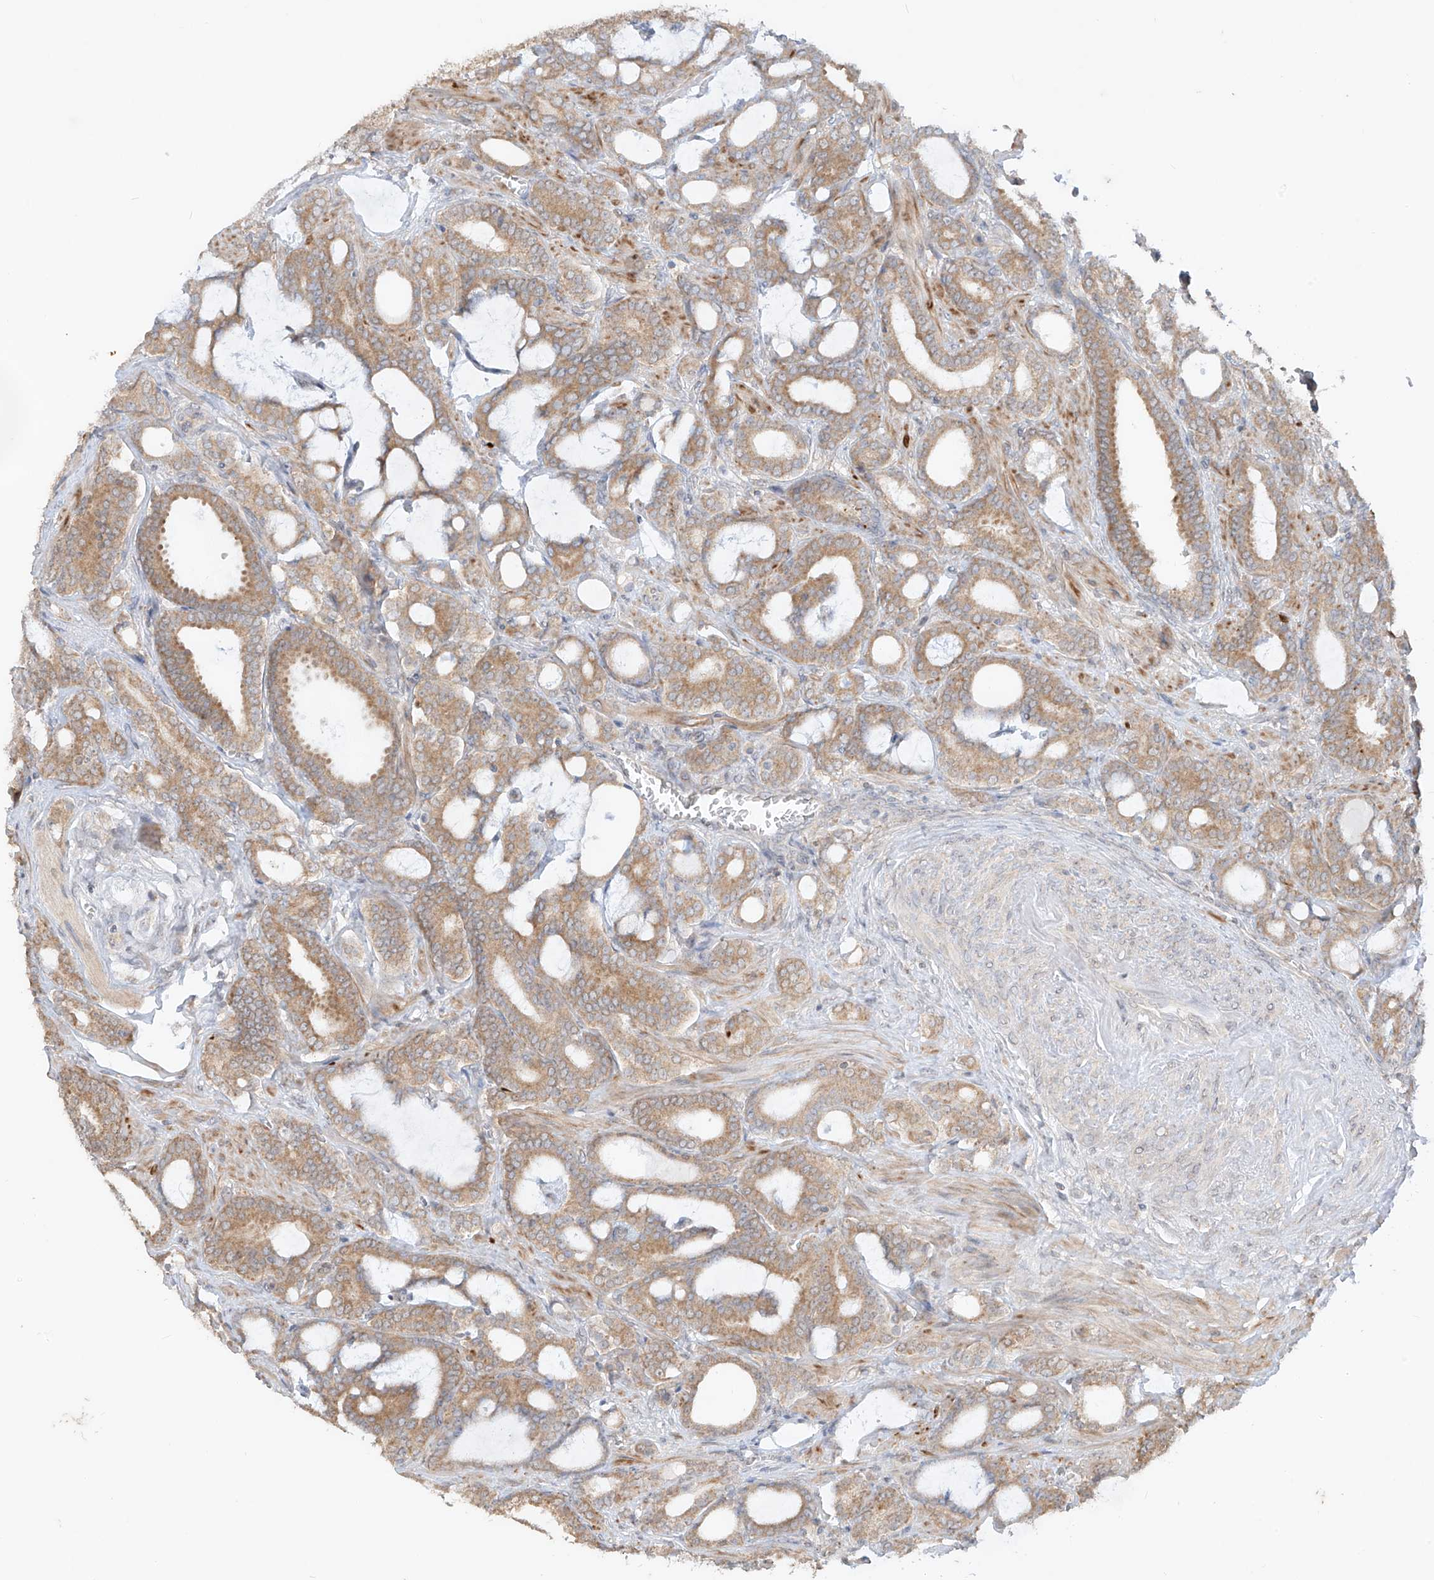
{"staining": {"intensity": "moderate", "quantity": ">75%", "location": "cytoplasmic/membranous"}, "tissue": "prostate cancer", "cell_type": "Tumor cells", "image_type": "cancer", "snomed": [{"axis": "morphology", "description": "Adenocarcinoma, High grade"}, {"axis": "topography", "description": "Prostate and seminal vesicle, NOS"}], "caption": "This histopathology image demonstrates prostate cancer (high-grade adenocarcinoma) stained with IHC to label a protein in brown. The cytoplasmic/membranous of tumor cells show moderate positivity for the protein. Nuclei are counter-stained blue.", "gene": "MTUS2", "patient": {"sex": "male", "age": 67}}